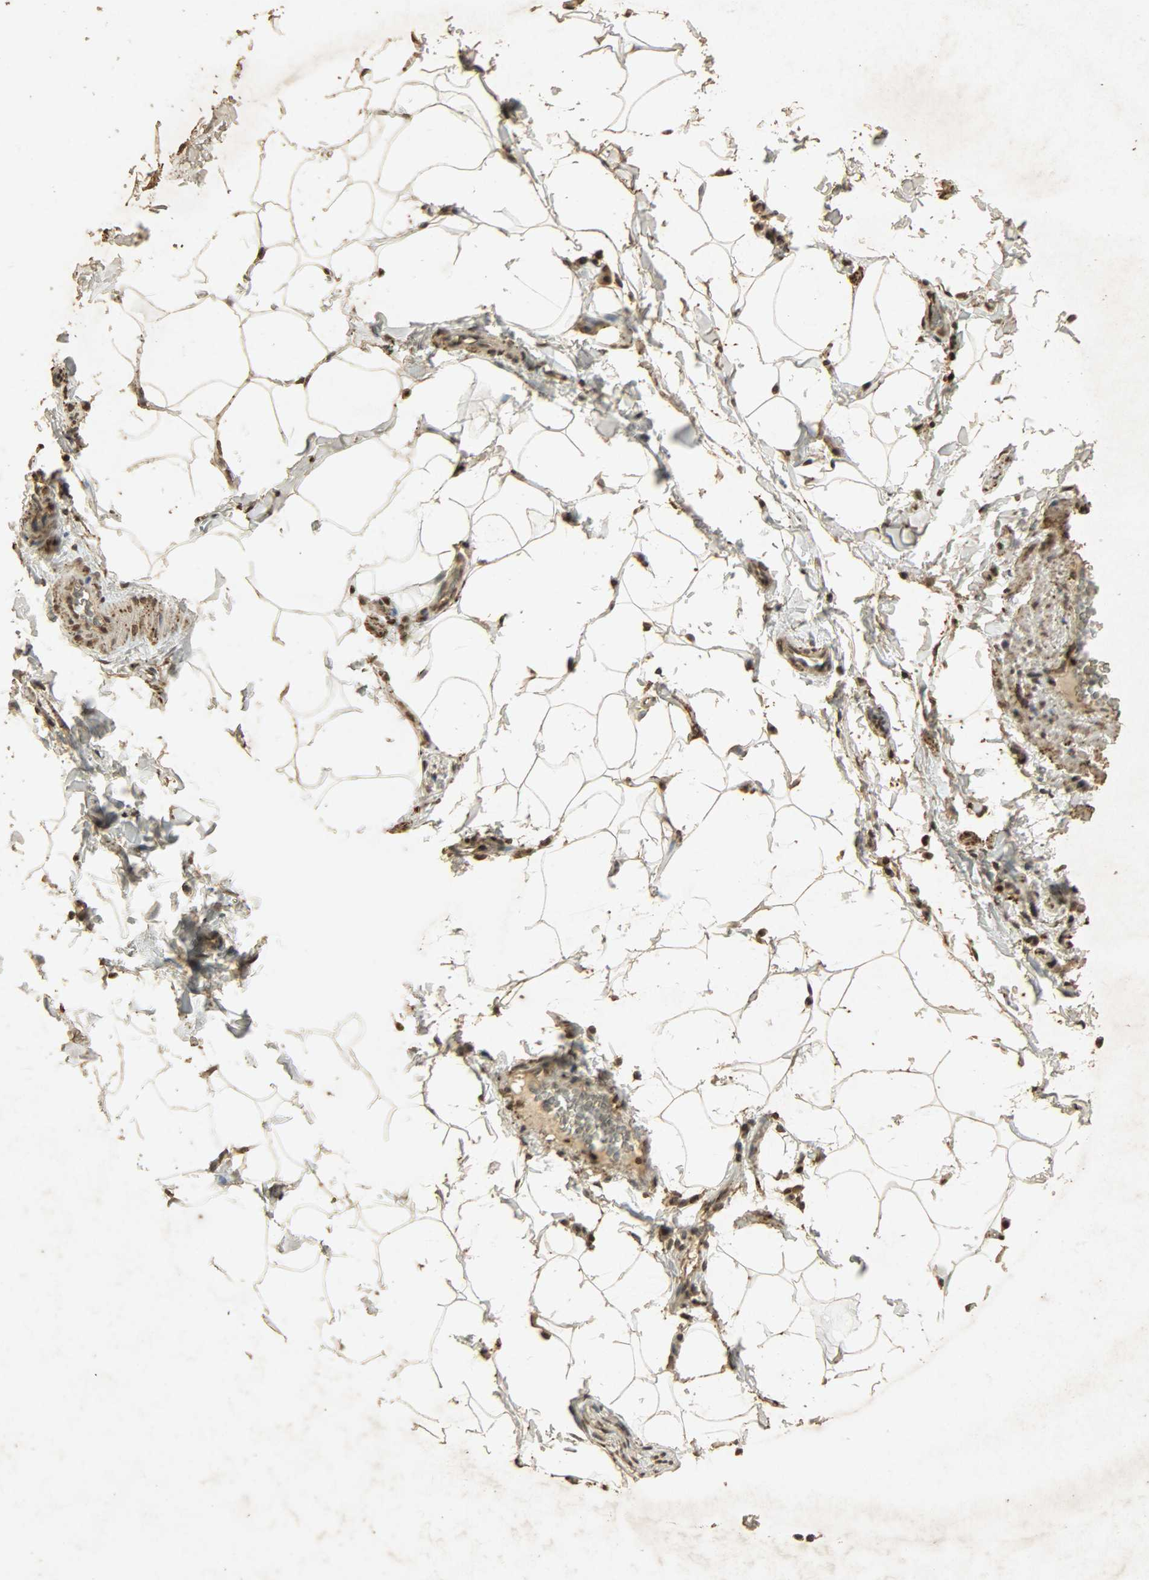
{"staining": {"intensity": "moderate", "quantity": ">75%", "location": "cytoplasmic/membranous,nuclear"}, "tissue": "adipose tissue", "cell_type": "Adipocytes", "image_type": "normal", "snomed": [{"axis": "morphology", "description": "Normal tissue, NOS"}, {"axis": "topography", "description": "Vascular tissue"}], "caption": "Immunohistochemical staining of unremarkable human adipose tissue exhibits moderate cytoplasmic/membranous,nuclear protein expression in about >75% of adipocytes.", "gene": "PPP3R1", "patient": {"sex": "male", "age": 41}}